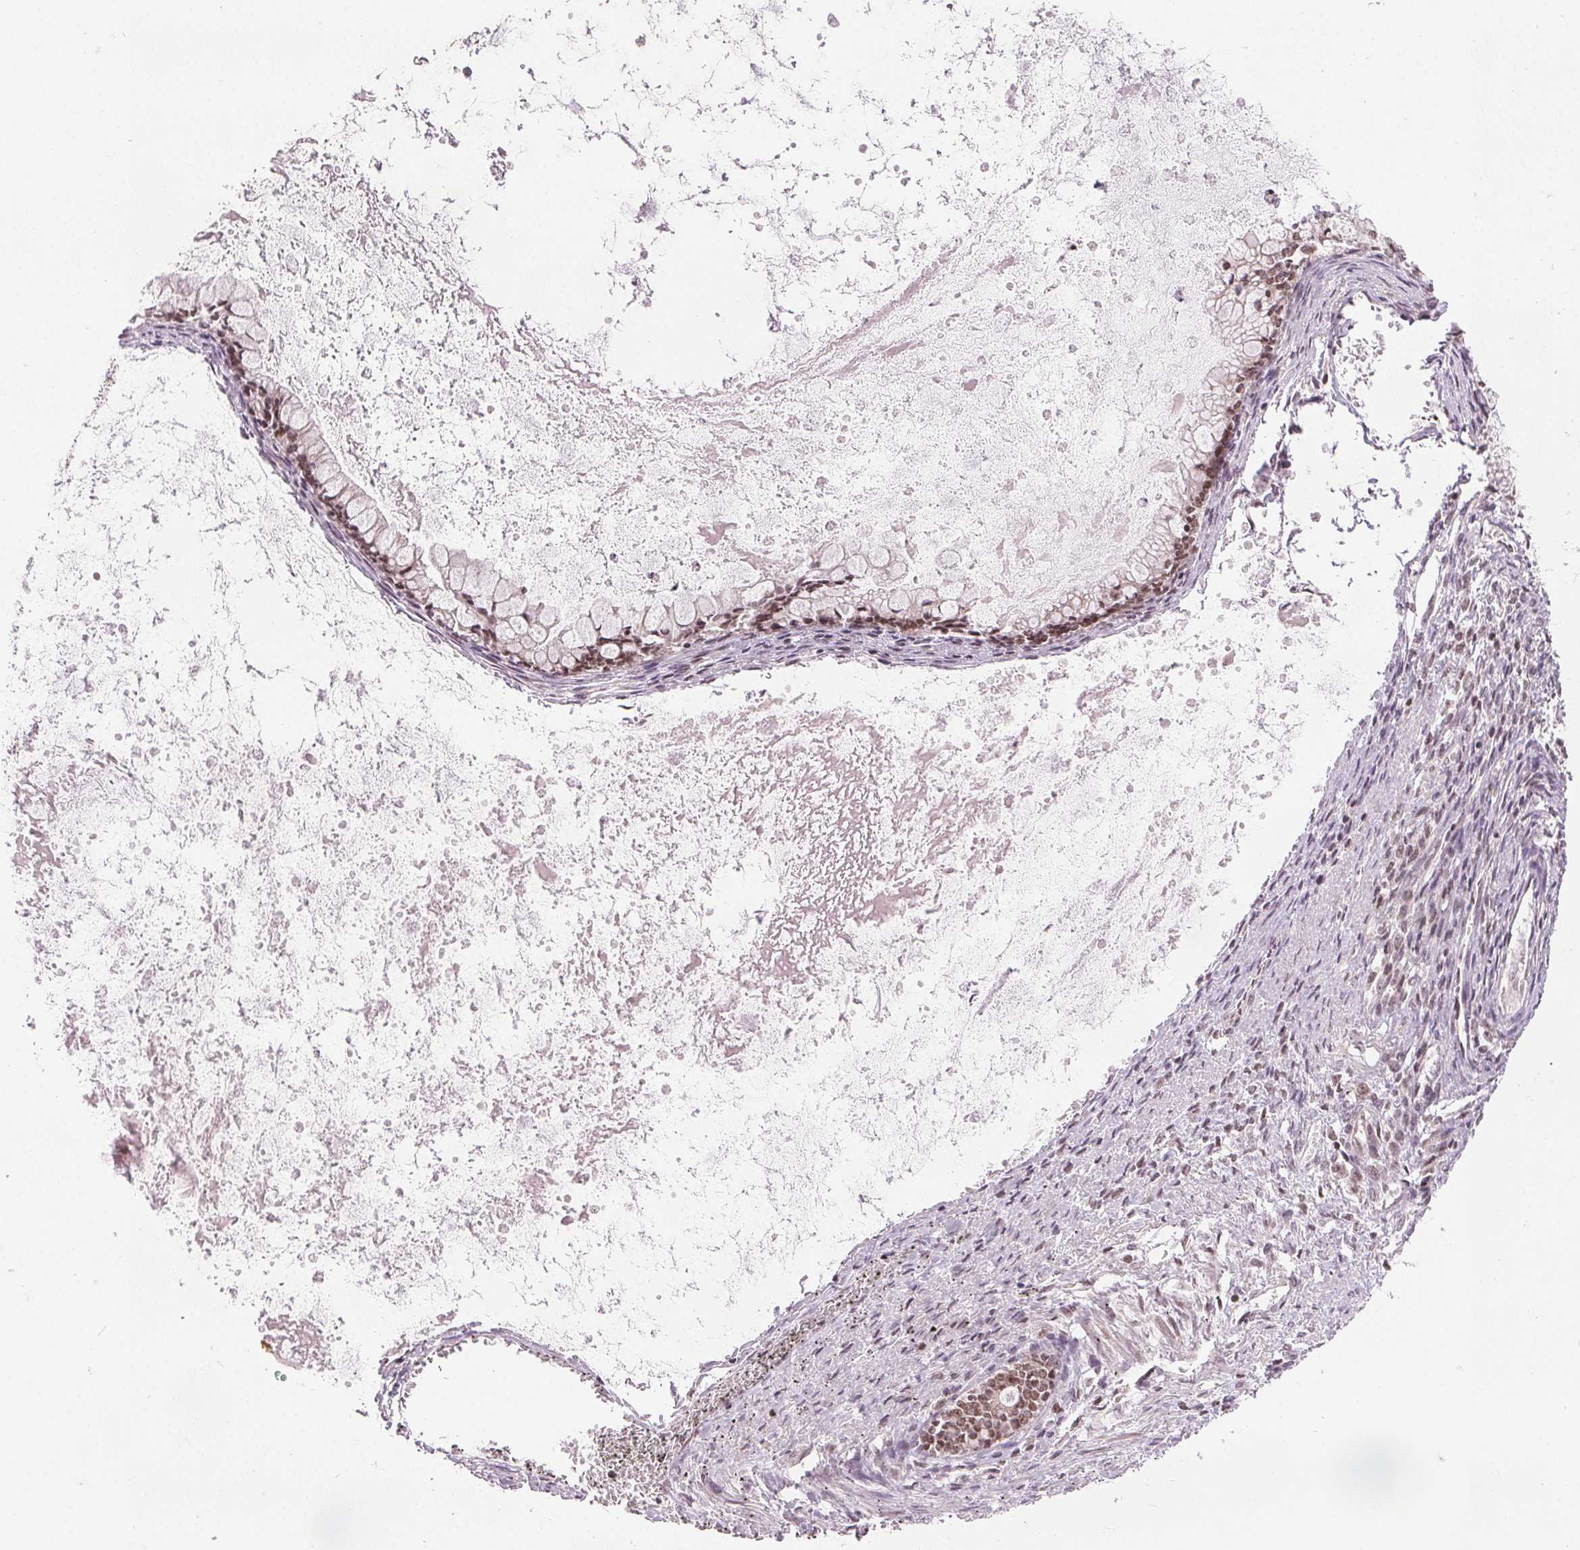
{"staining": {"intensity": "moderate", "quantity": ">75%", "location": "nuclear"}, "tissue": "ovarian cancer", "cell_type": "Tumor cells", "image_type": "cancer", "snomed": [{"axis": "morphology", "description": "Cystadenocarcinoma, mucinous, NOS"}, {"axis": "topography", "description": "Ovary"}], "caption": "DAB (3,3'-diaminobenzidine) immunohistochemical staining of human mucinous cystadenocarcinoma (ovarian) exhibits moderate nuclear protein staining in about >75% of tumor cells.", "gene": "DEK", "patient": {"sex": "female", "age": 67}}